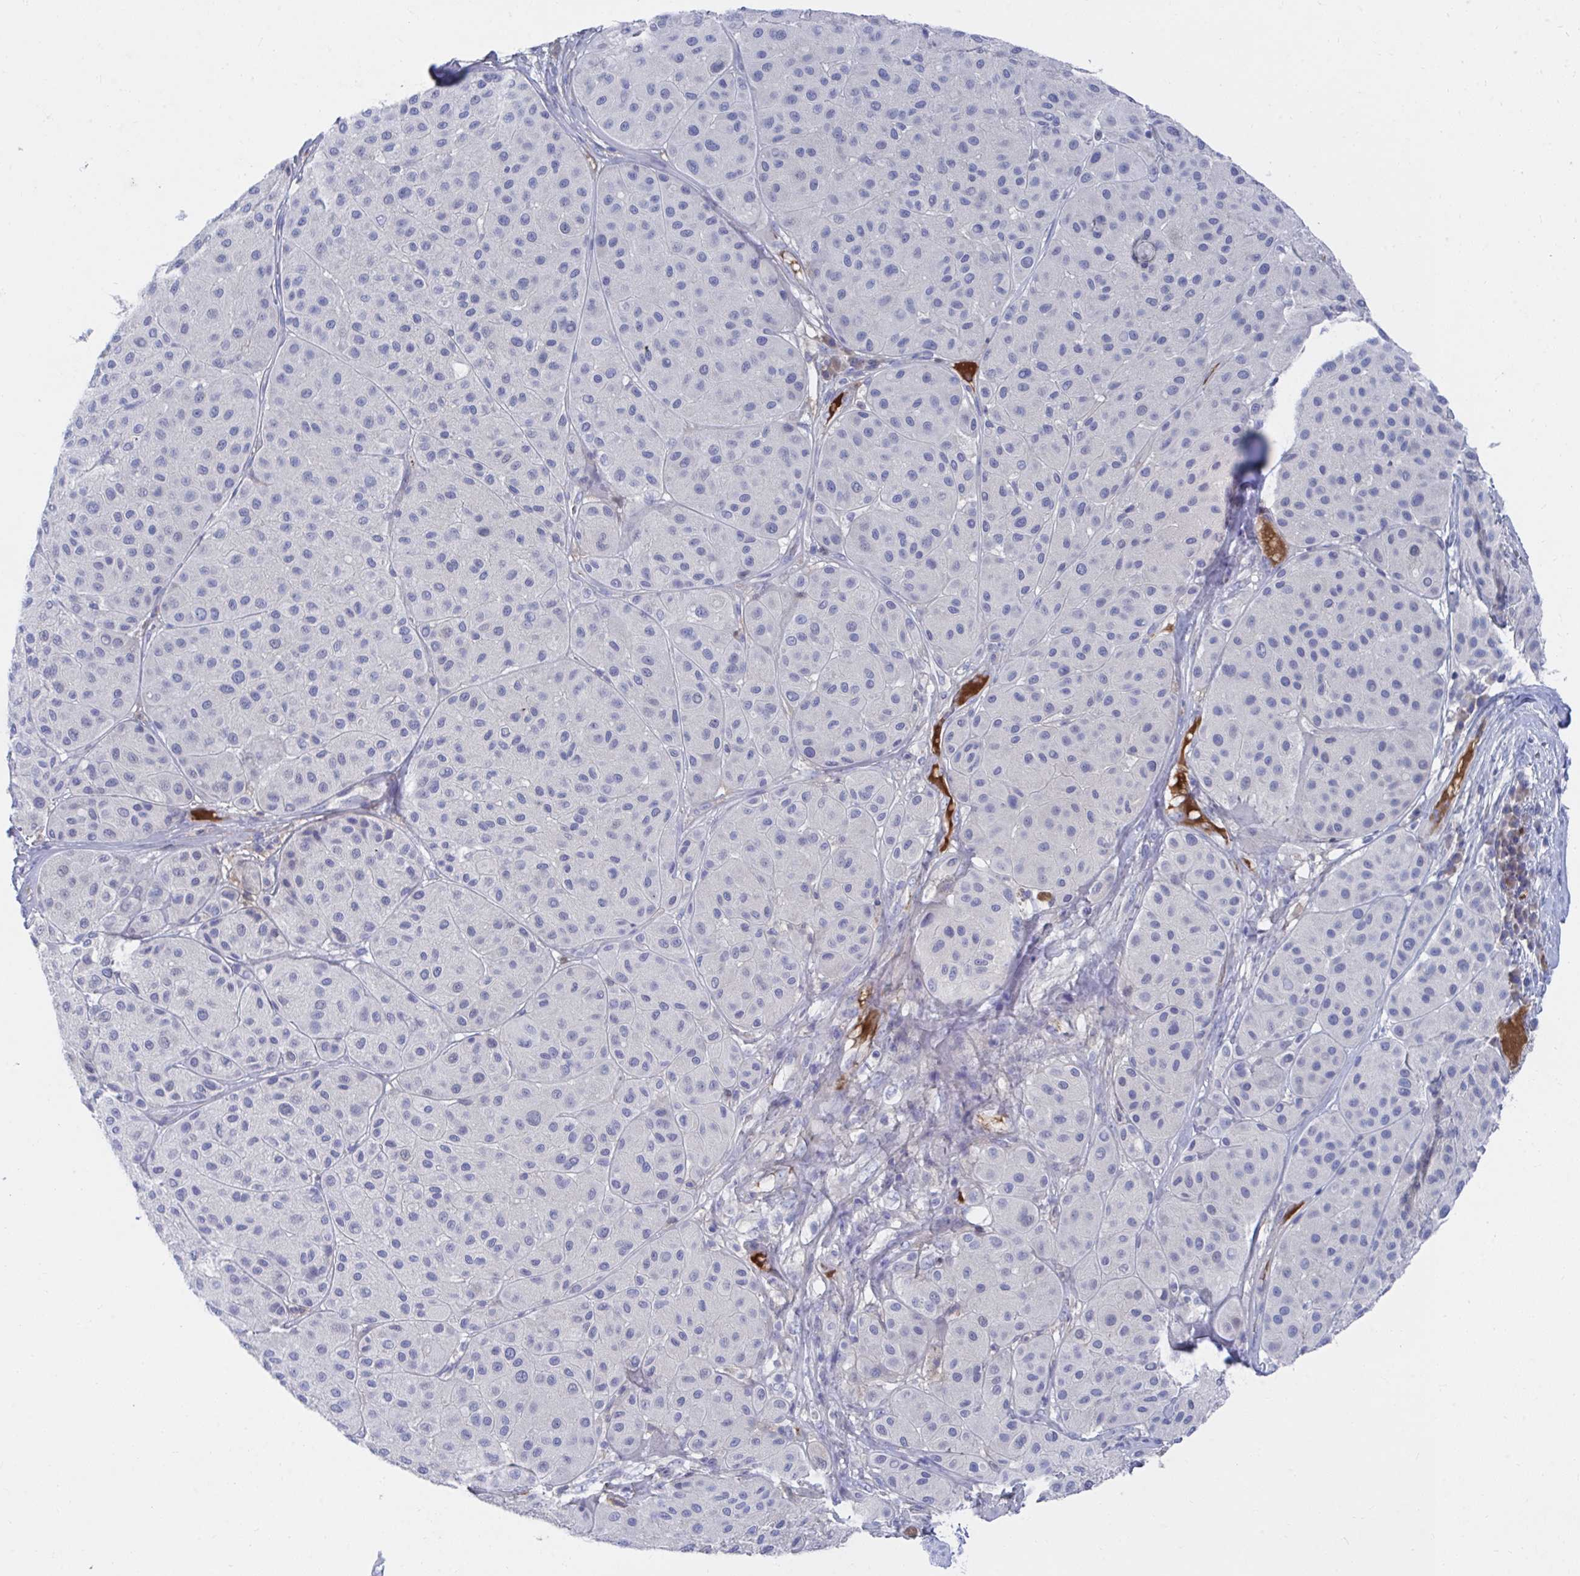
{"staining": {"intensity": "negative", "quantity": "none", "location": "none"}, "tissue": "melanoma", "cell_type": "Tumor cells", "image_type": "cancer", "snomed": [{"axis": "morphology", "description": "Malignant melanoma, Metastatic site"}, {"axis": "topography", "description": "Smooth muscle"}], "caption": "Immunohistochemistry (IHC) image of neoplastic tissue: human malignant melanoma (metastatic site) stained with DAB (3,3'-diaminobenzidine) demonstrates no significant protein positivity in tumor cells. Brightfield microscopy of immunohistochemistry stained with DAB (brown) and hematoxylin (blue), captured at high magnification.", "gene": "TNFAIP6", "patient": {"sex": "male", "age": 41}}